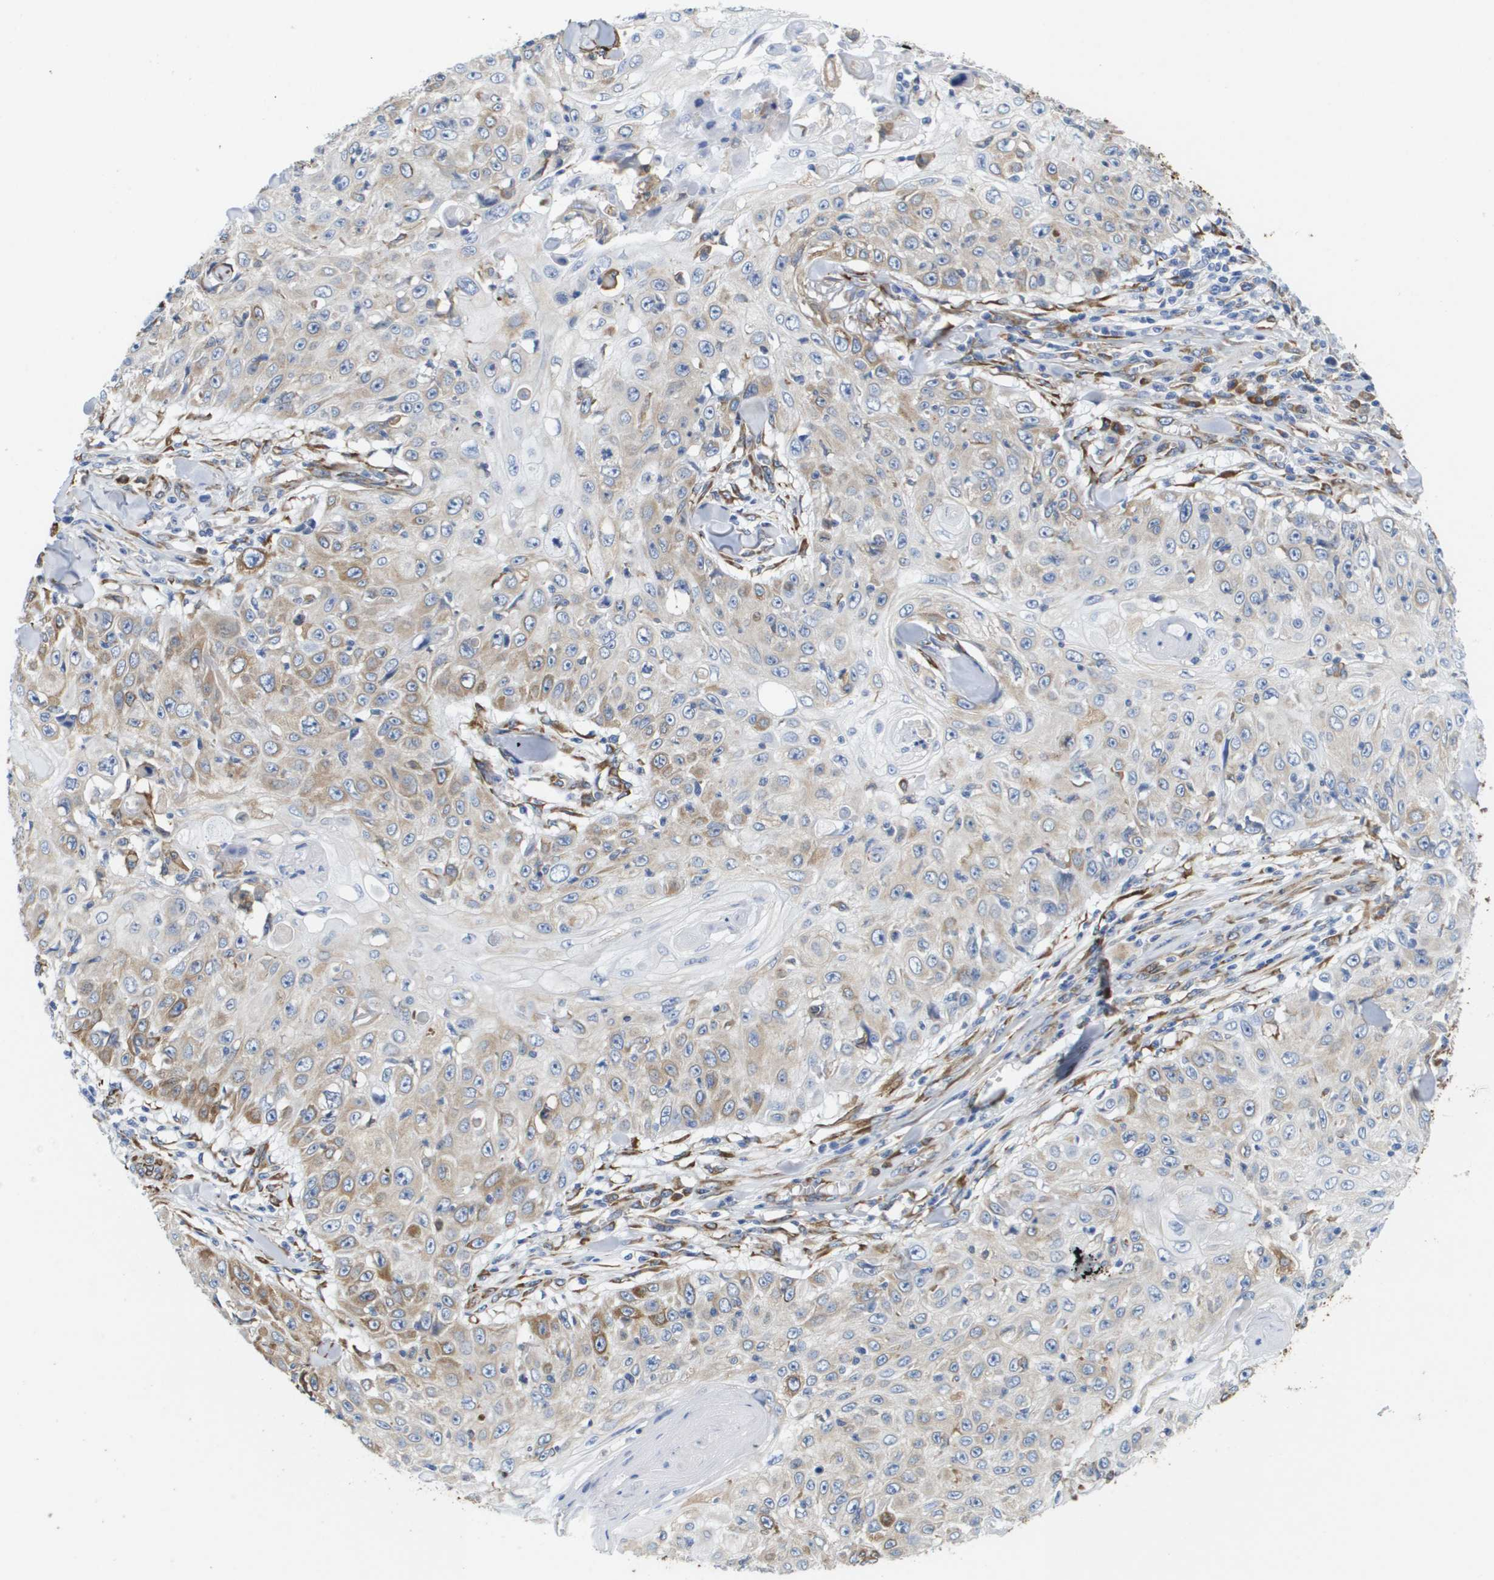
{"staining": {"intensity": "moderate", "quantity": "<25%", "location": "cytoplasmic/membranous"}, "tissue": "skin cancer", "cell_type": "Tumor cells", "image_type": "cancer", "snomed": [{"axis": "morphology", "description": "Squamous cell carcinoma, NOS"}, {"axis": "topography", "description": "Skin"}], "caption": "Protein staining exhibits moderate cytoplasmic/membranous positivity in approximately <25% of tumor cells in skin squamous cell carcinoma.", "gene": "ST3GAL2", "patient": {"sex": "male", "age": 86}}